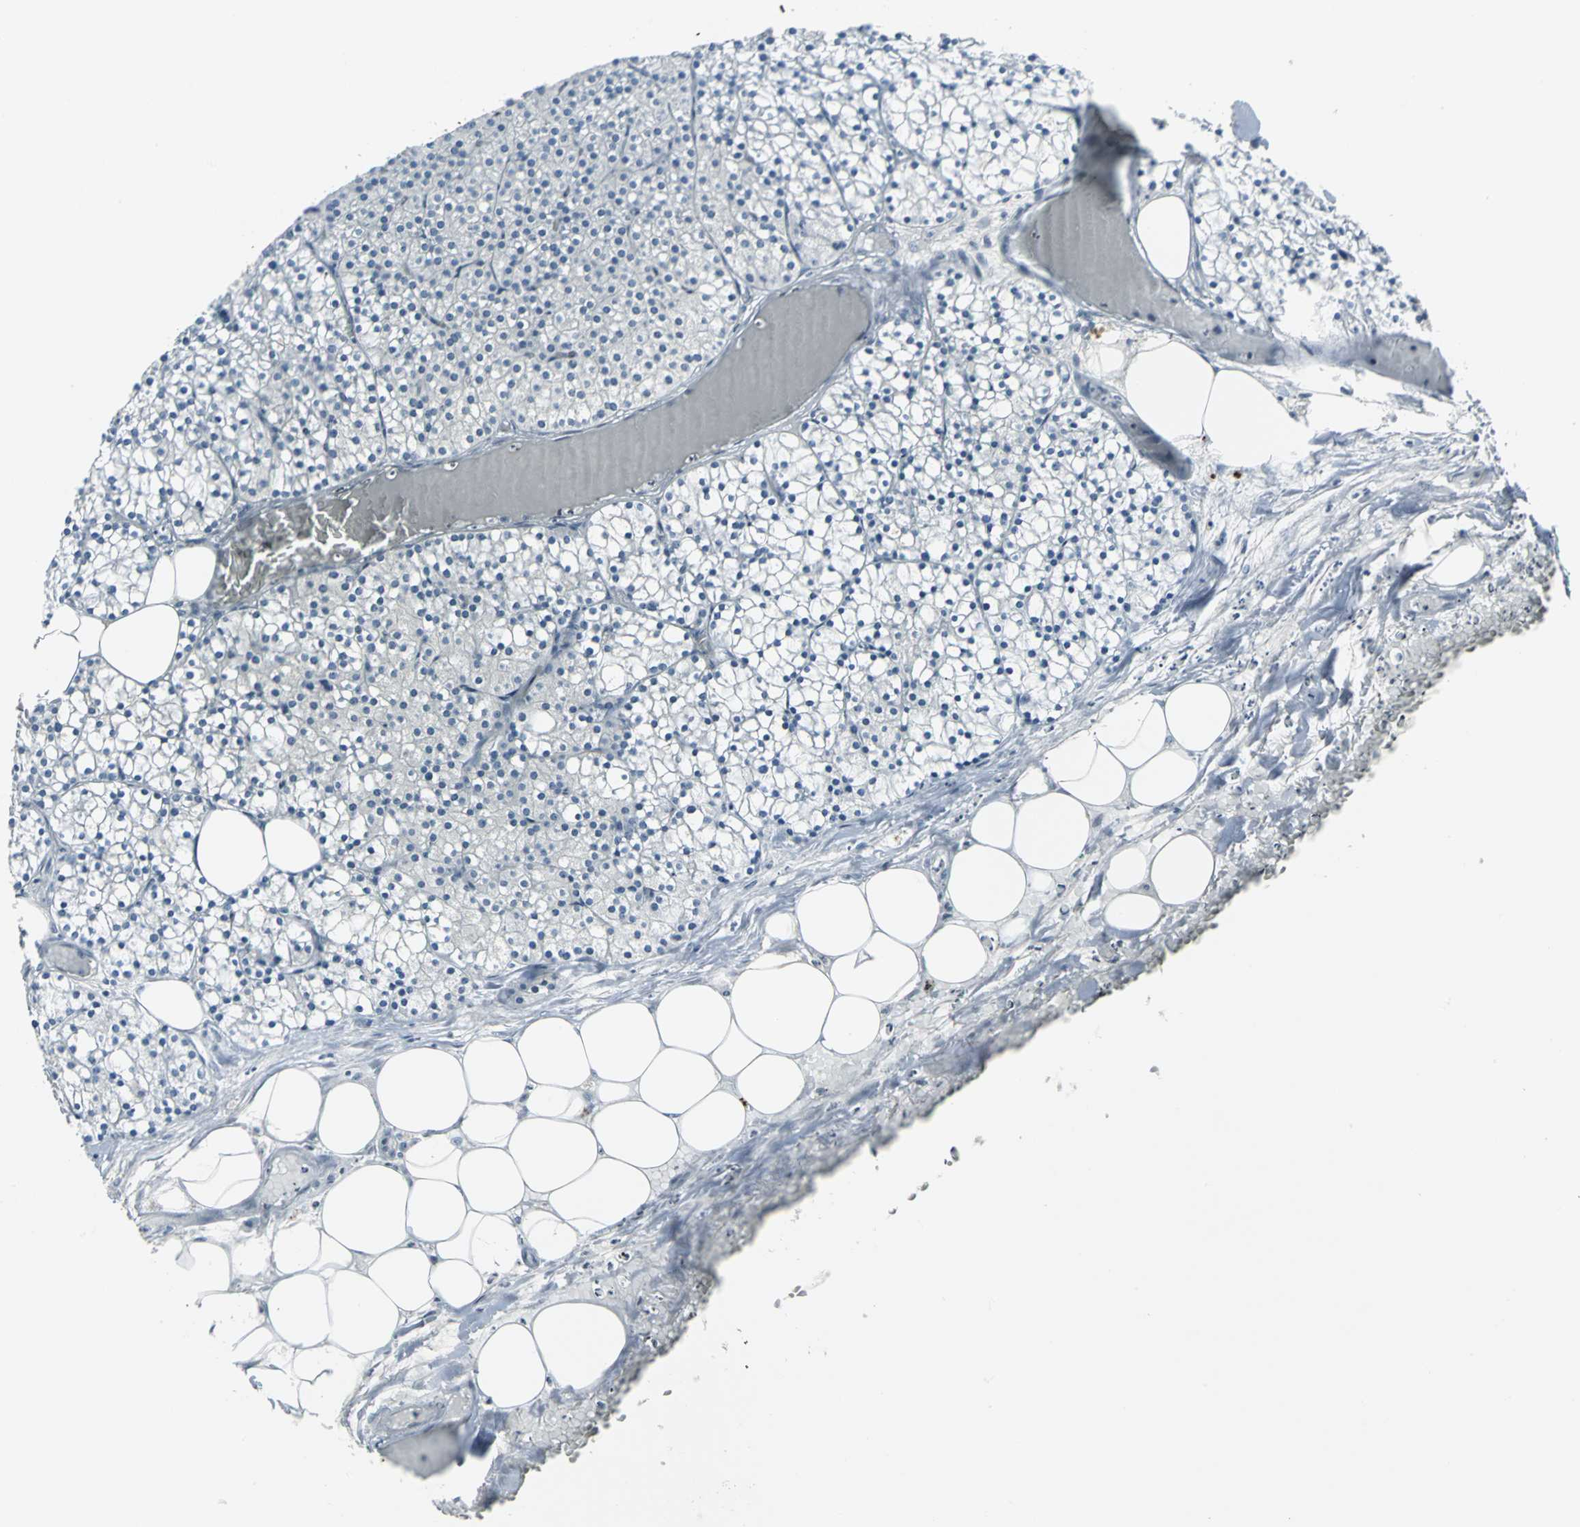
{"staining": {"intensity": "negative", "quantity": "none", "location": "none"}, "tissue": "parathyroid gland", "cell_type": "Glandular cells", "image_type": "normal", "snomed": [{"axis": "morphology", "description": "Normal tissue, NOS"}, {"axis": "topography", "description": "Parathyroid gland"}], "caption": "An image of human parathyroid gland is negative for staining in glandular cells. Nuclei are stained in blue.", "gene": "MCM3", "patient": {"sex": "female", "age": 63}}